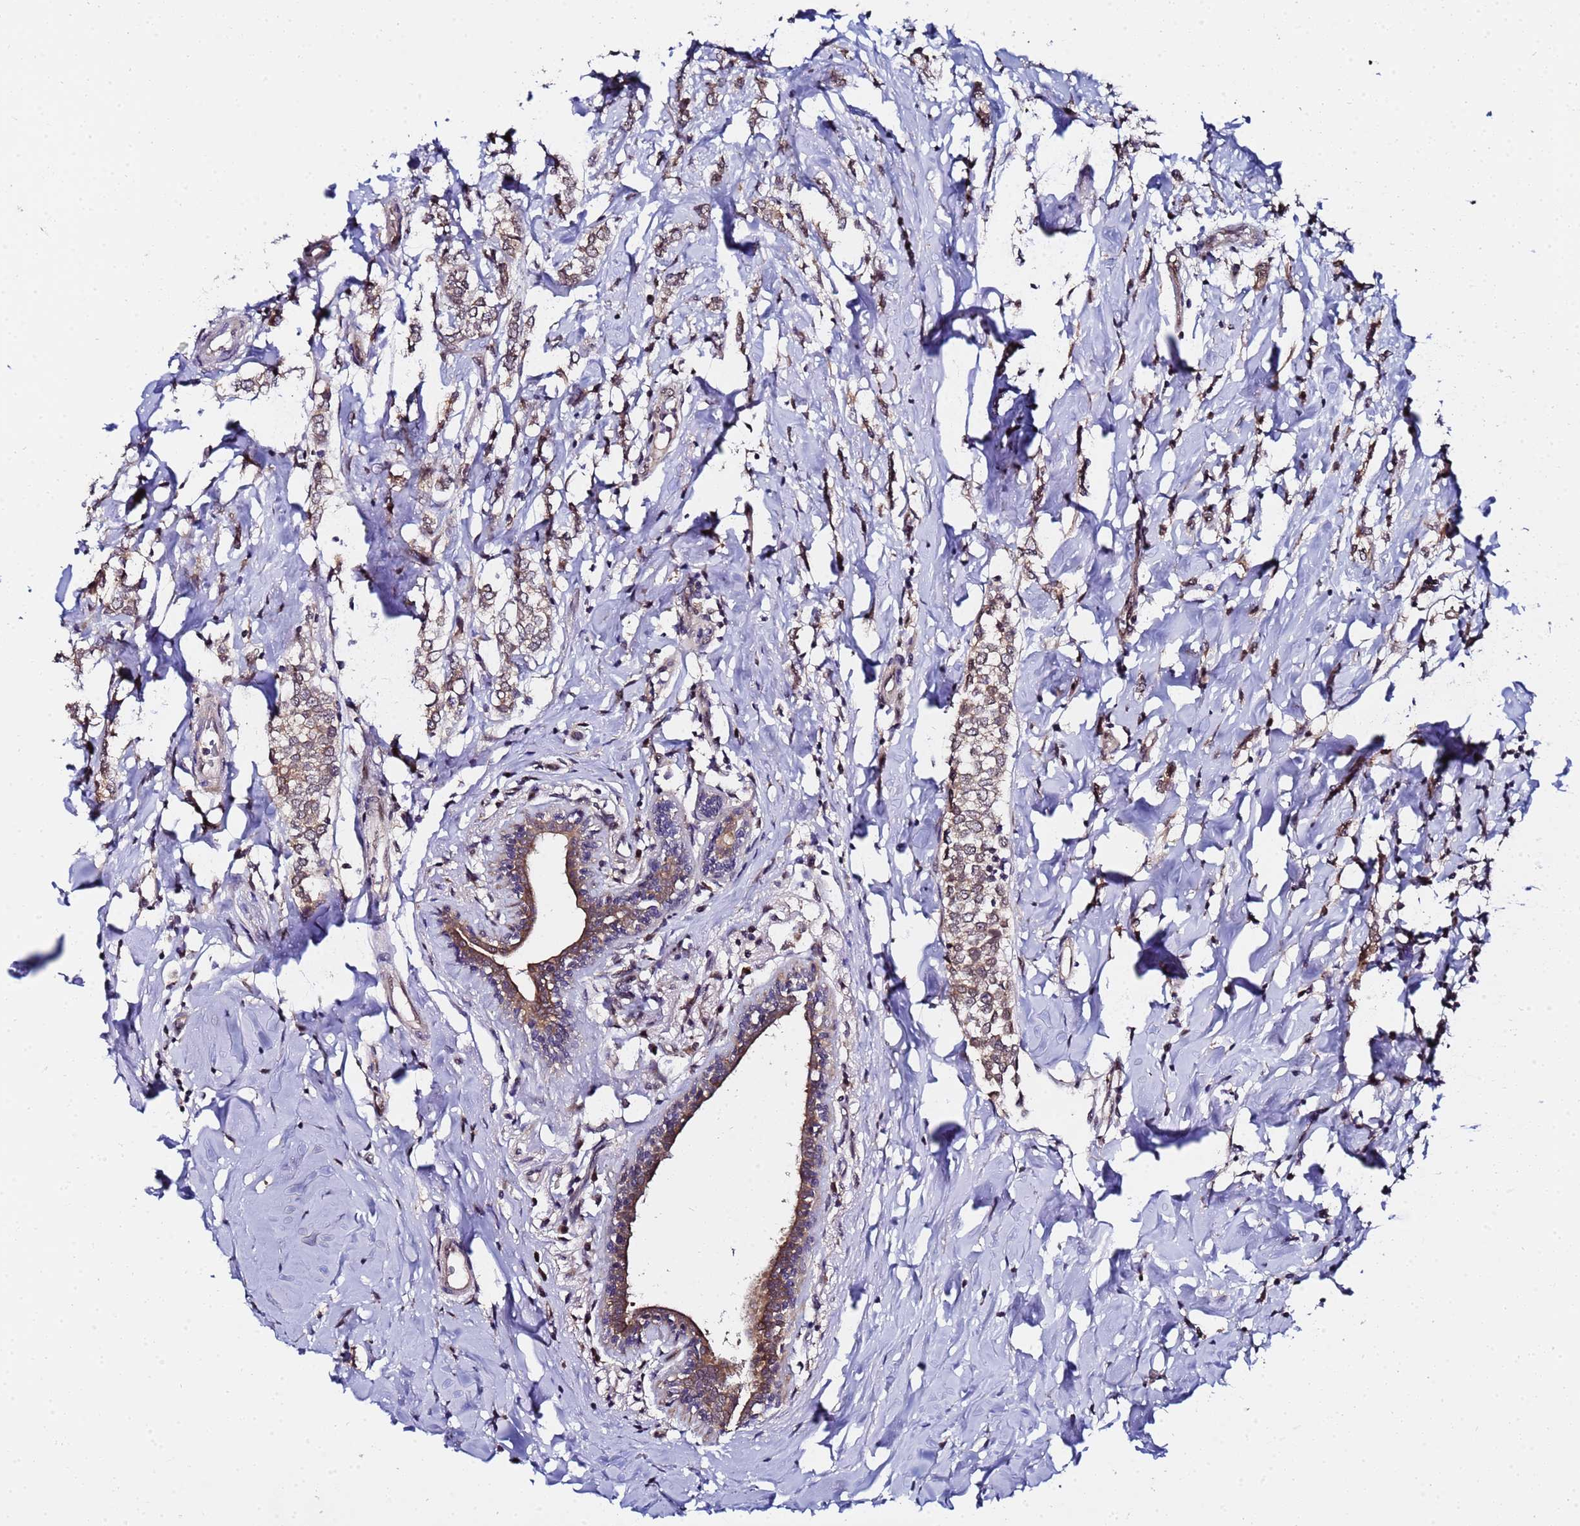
{"staining": {"intensity": "weak", "quantity": ">75%", "location": "cytoplasmic/membranous"}, "tissue": "breast cancer", "cell_type": "Tumor cells", "image_type": "cancer", "snomed": [{"axis": "morphology", "description": "Normal tissue, NOS"}, {"axis": "morphology", "description": "Lobular carcinoma"}, {"axis": "topography", "description": "Breast"}], "caption": "Immunohistochemistry histopathology image of neoplastic tissue: human breast cancer (lobular carcinoma) stained using immunohistochemistry exhibits low levels of weak protein expression localized specifically in the cytoplasmic/membranous of tumor cells, appearing as a cytoplasmic/membranous brown color.", "gene": "ANAPC13", "patient": {"sex": "female", "age": 47}}